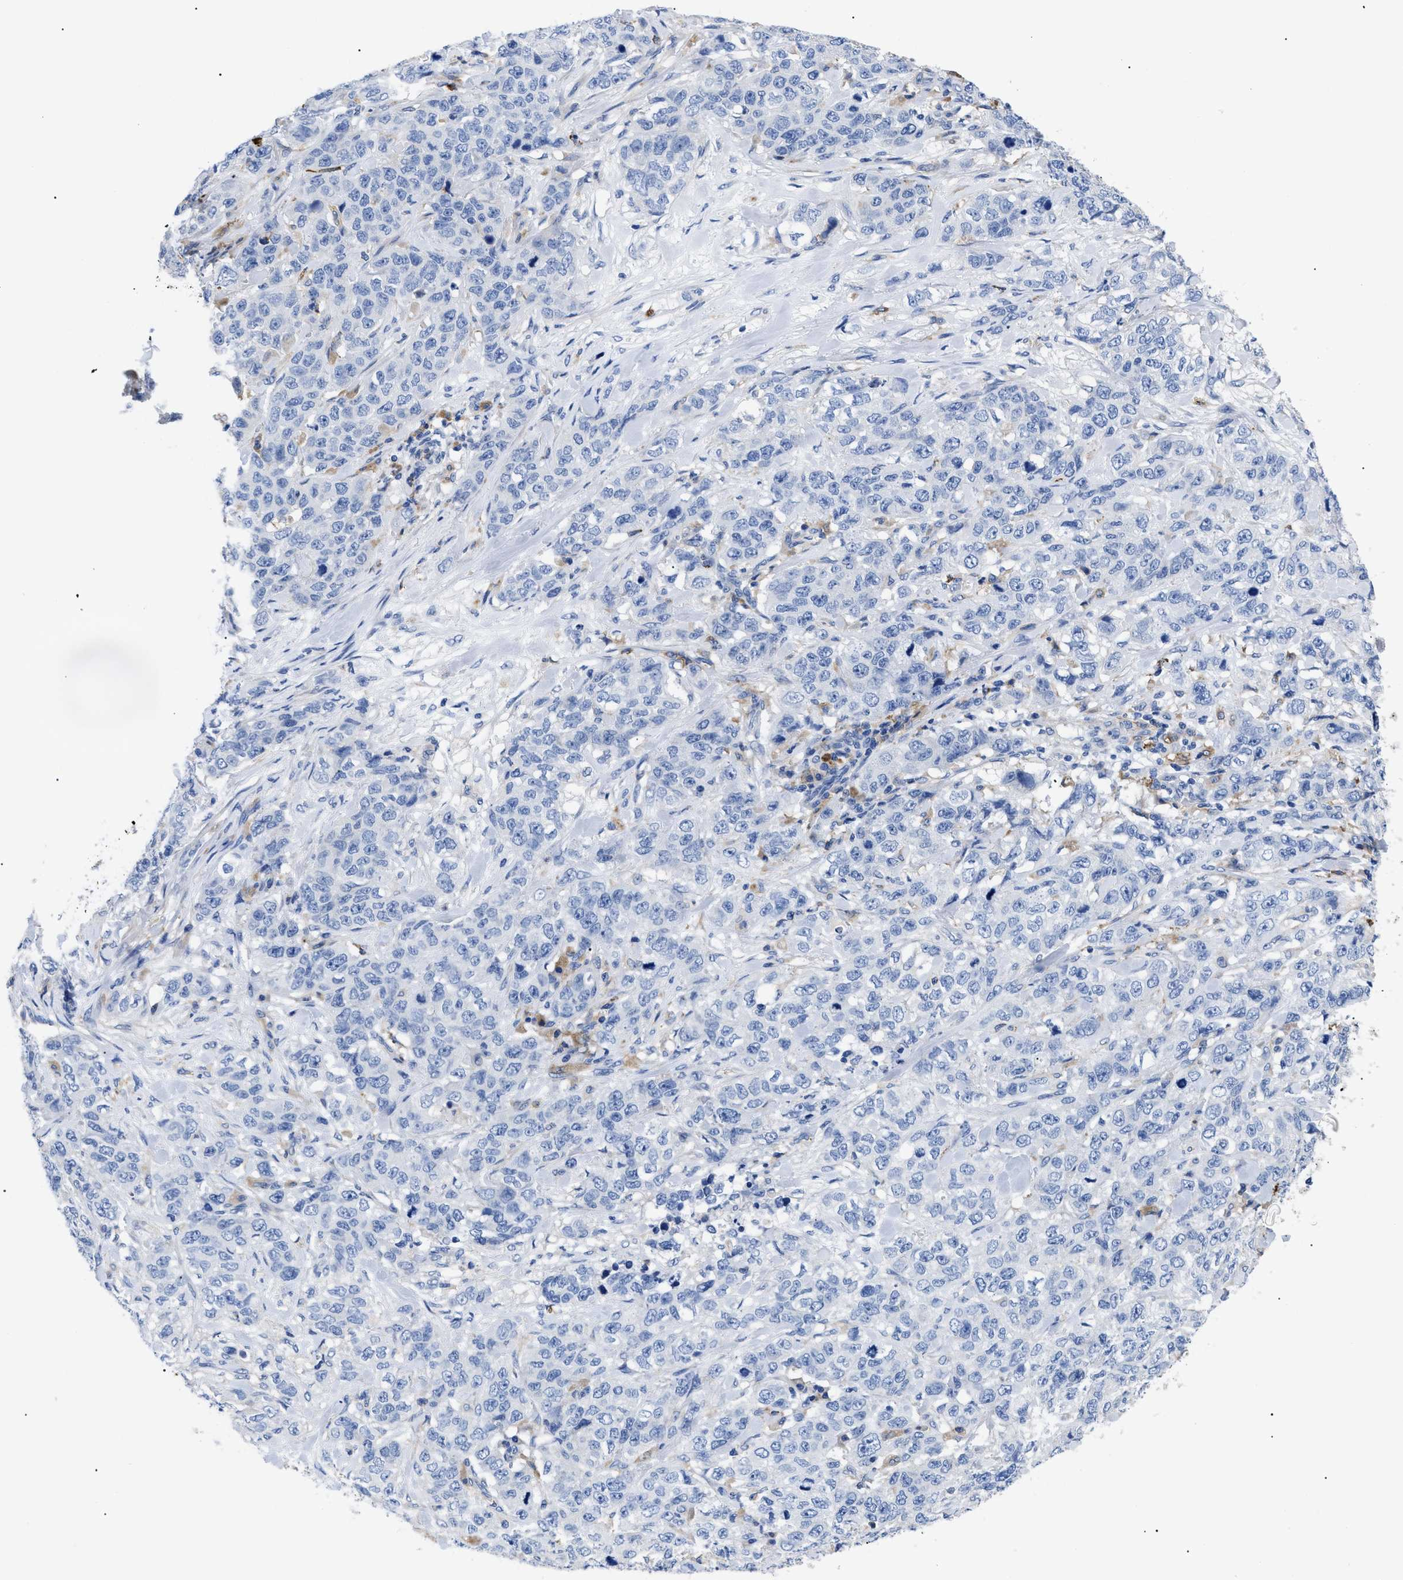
{"staining": {"intensity": "negative", "quantity": "none", "location": "none"}, "tissue": "stomach cancer", "cell_type": "Tumor cells", "image_type": "cancer", "snomed": [{"axis": "morphology", "description": "Adenocarcinoma, NOS"}, {"axis": "topography", "description": "Stomach"}], "caption": "This is an immunohistochemistry micrograph of stomach adenocarcinoma. There is no staining in tumor cells.", "gene": "HLA-DPA1", "patient": {"sex": "male", "age": 48}}